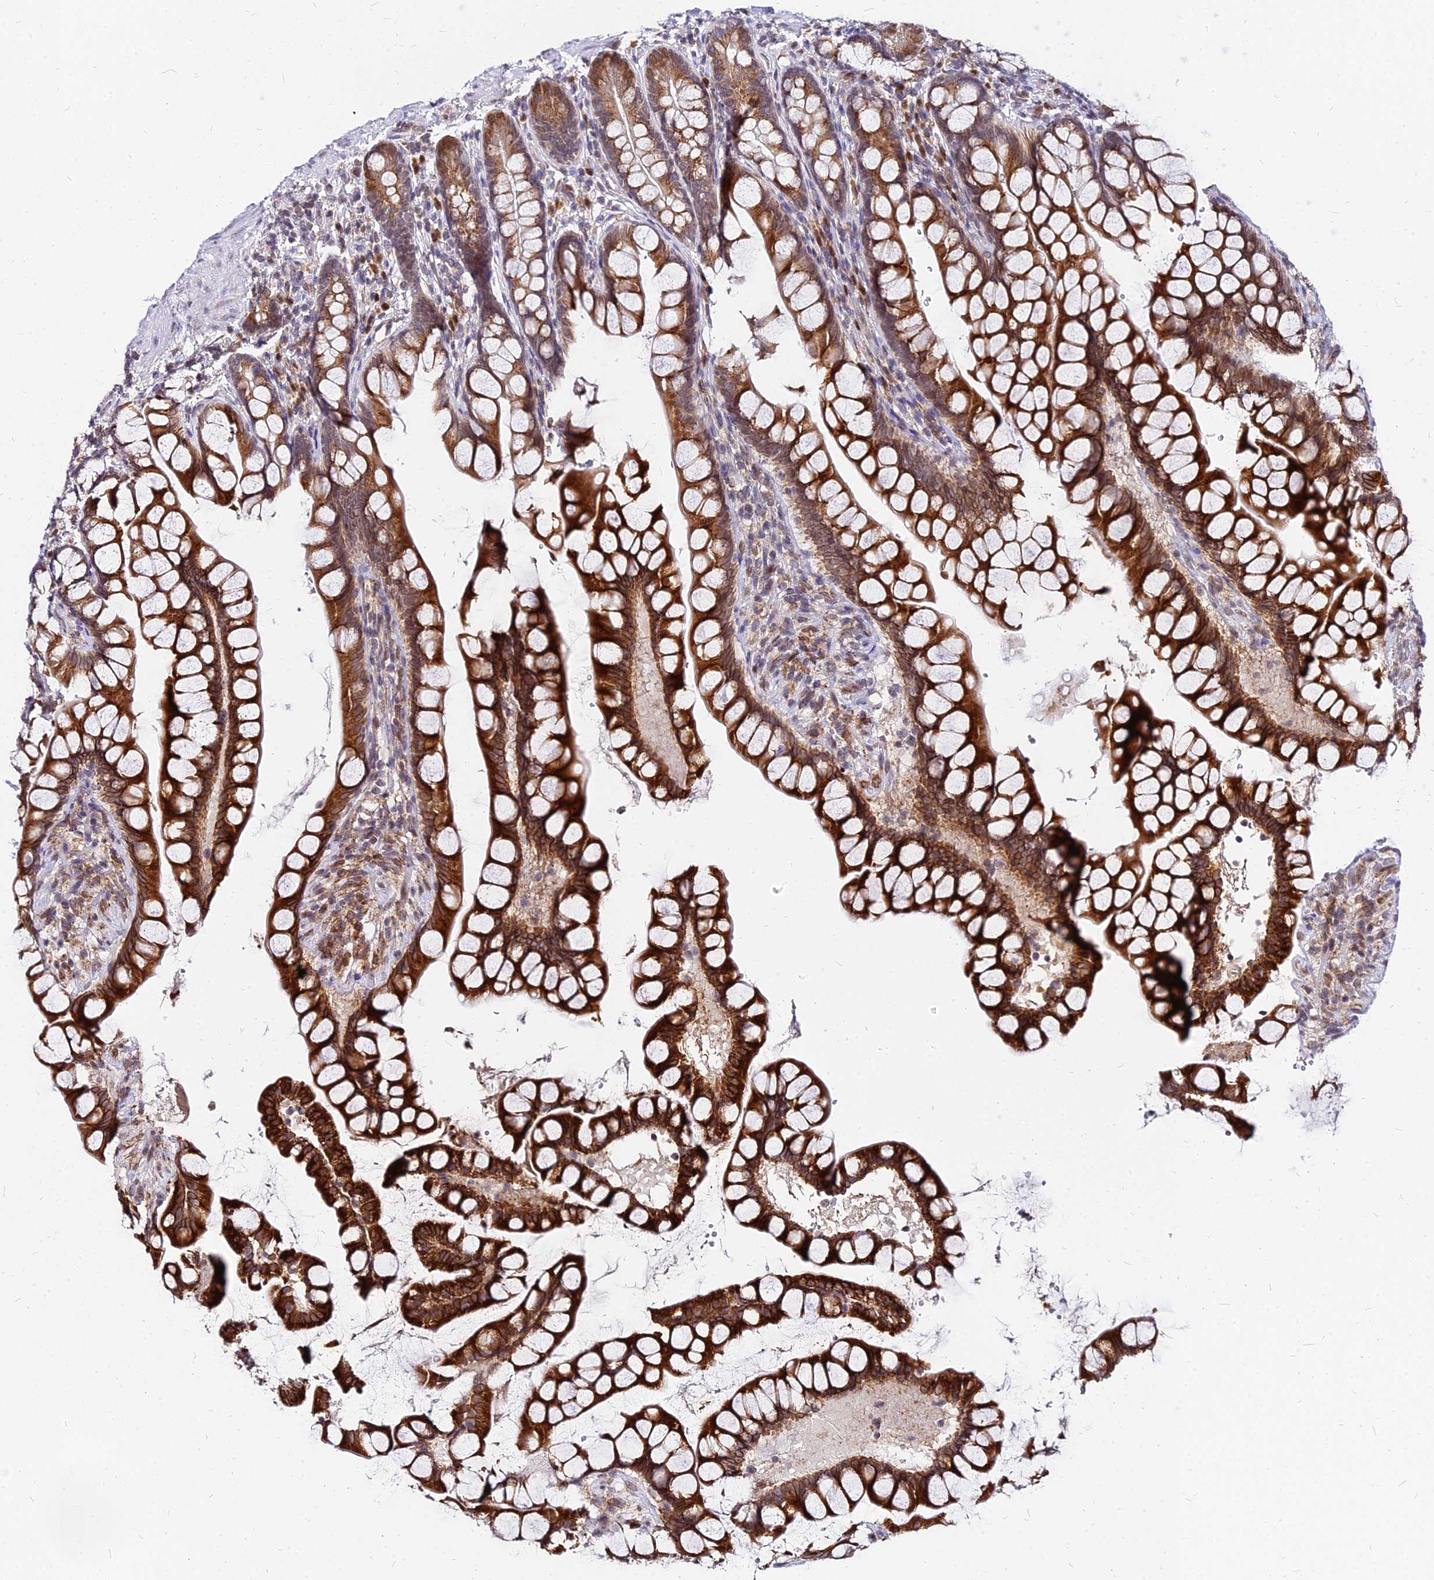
{"staining": {"intensity": "strong", "quantity": ">75%", "location": "cytoplasmic/membranous"}, "tissue": "small intestine", "cell_type": "Glandular cells", "image_type": "normal", "snomed": [{"axis": "morphology", "description": "Normal tissue, NOS"}, {"axis": "topography", "description": "Small intestine"}], "caption": "A high amount of strong cytoplasmic/membranous positivity is seen in approximately >75% of glandular cells in benign small intestine. (Stains: DAB (3,3'-diaminobenzidine) in brown, nuclei in blue, Microscopy: brightfield microscopy at high magnification).", "gene": "RNF121", "patient": {"sex": "male", "age": 70}}